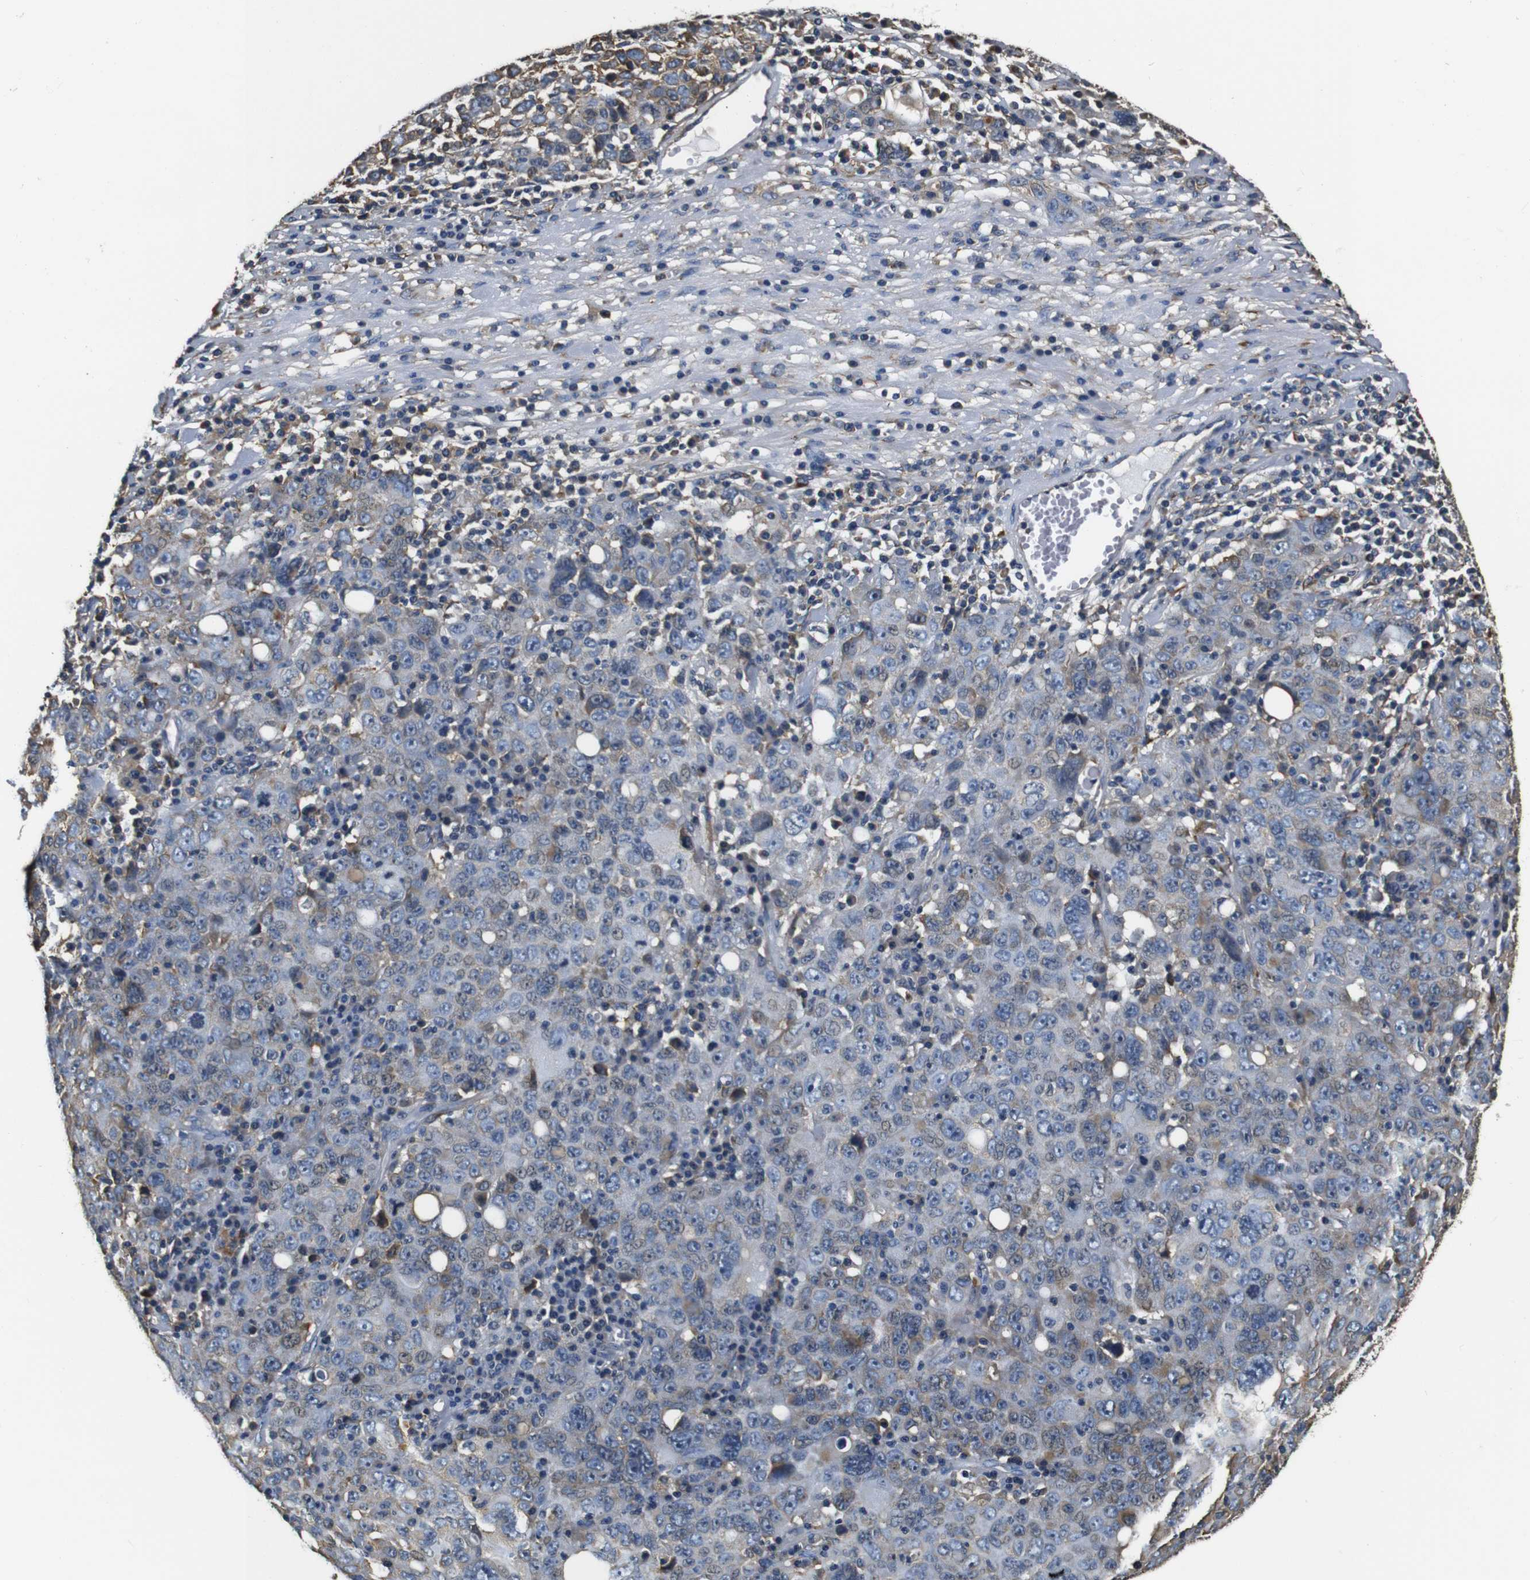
{"staining": {"intensity": "moderate", "quantity": "<25%", "location": "cytoplasmic/membranous"}, "tissue": "ovarian cancer", "cell_type": "Tumor cells", "image_type": "cancer", "snomed": [{"axis": "morphology", "description": "Carcinoma, endometroid"}, {"axis": "topography", "description": "Ovary"}], "caption": "About <25% of tumor cells in human ovarian endometroid carcinoma show moderate cytoplasmic/membranous protein expression as visualized by brown immunohistochemical staining.", "gene": "COL1A1", "patient": {"sex": "female", "age": 62}}